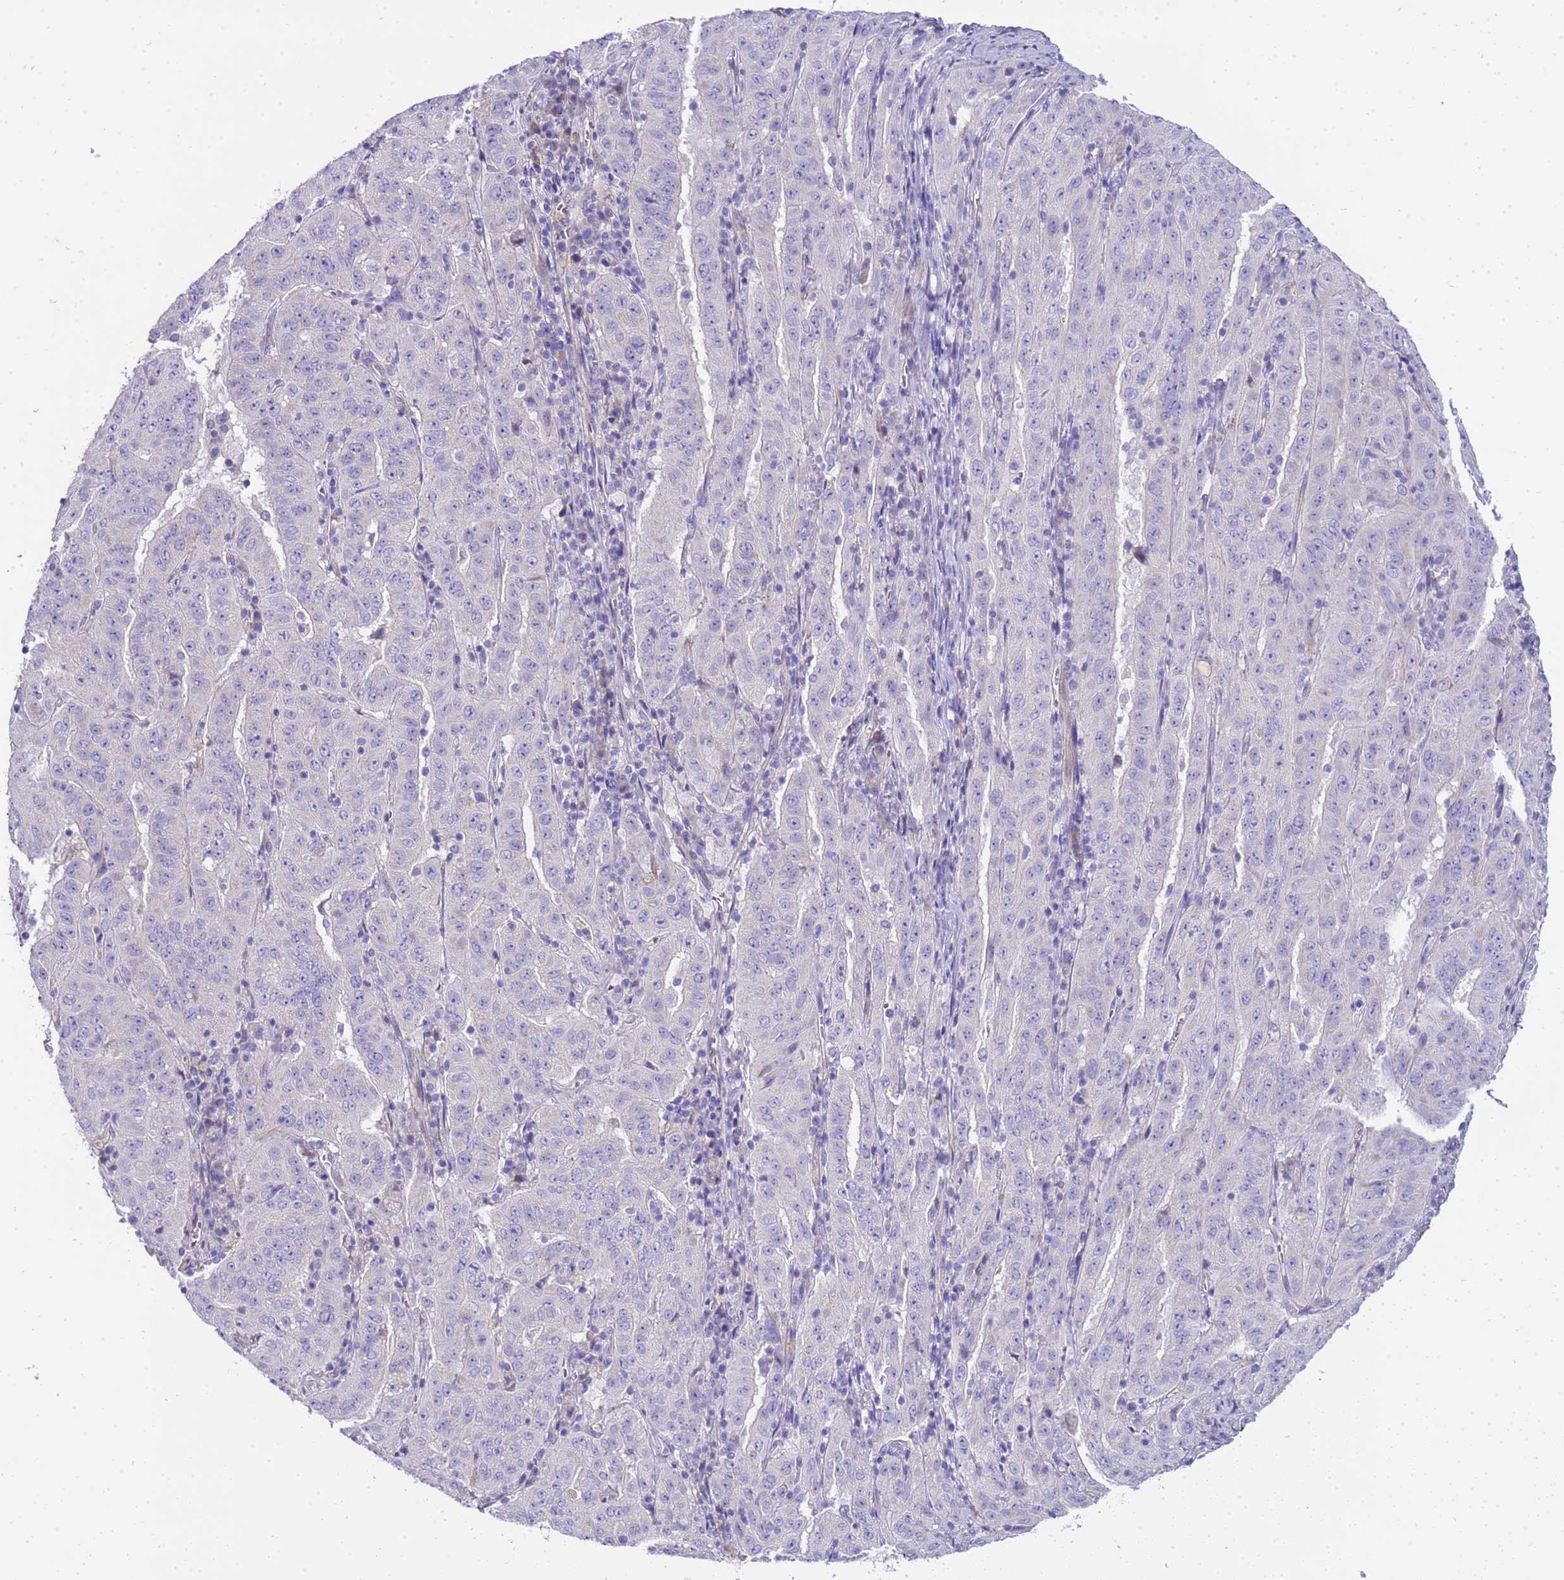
{"staining": {"intensity": "negative", "quantity": "none", "location": "none"}, "tissue": "pancreatic cancer", "cell_type": "Tumor cells", "image_type": "cancer", "snomed": [{"axis": "morphology", "description": "Adenocarcinoma, NOS"}, {"axis": "topography", "description": "Pancreas"}], "caption": "An immunohistochemistry (IHC) micrograph of pancreatic adenocarcinoma is shown. There is no staining in tumor cells of pancreatic adenocarcinoma.", "gene": "RIPPLY2", "patient": {"sex": "male", "age": 63}}